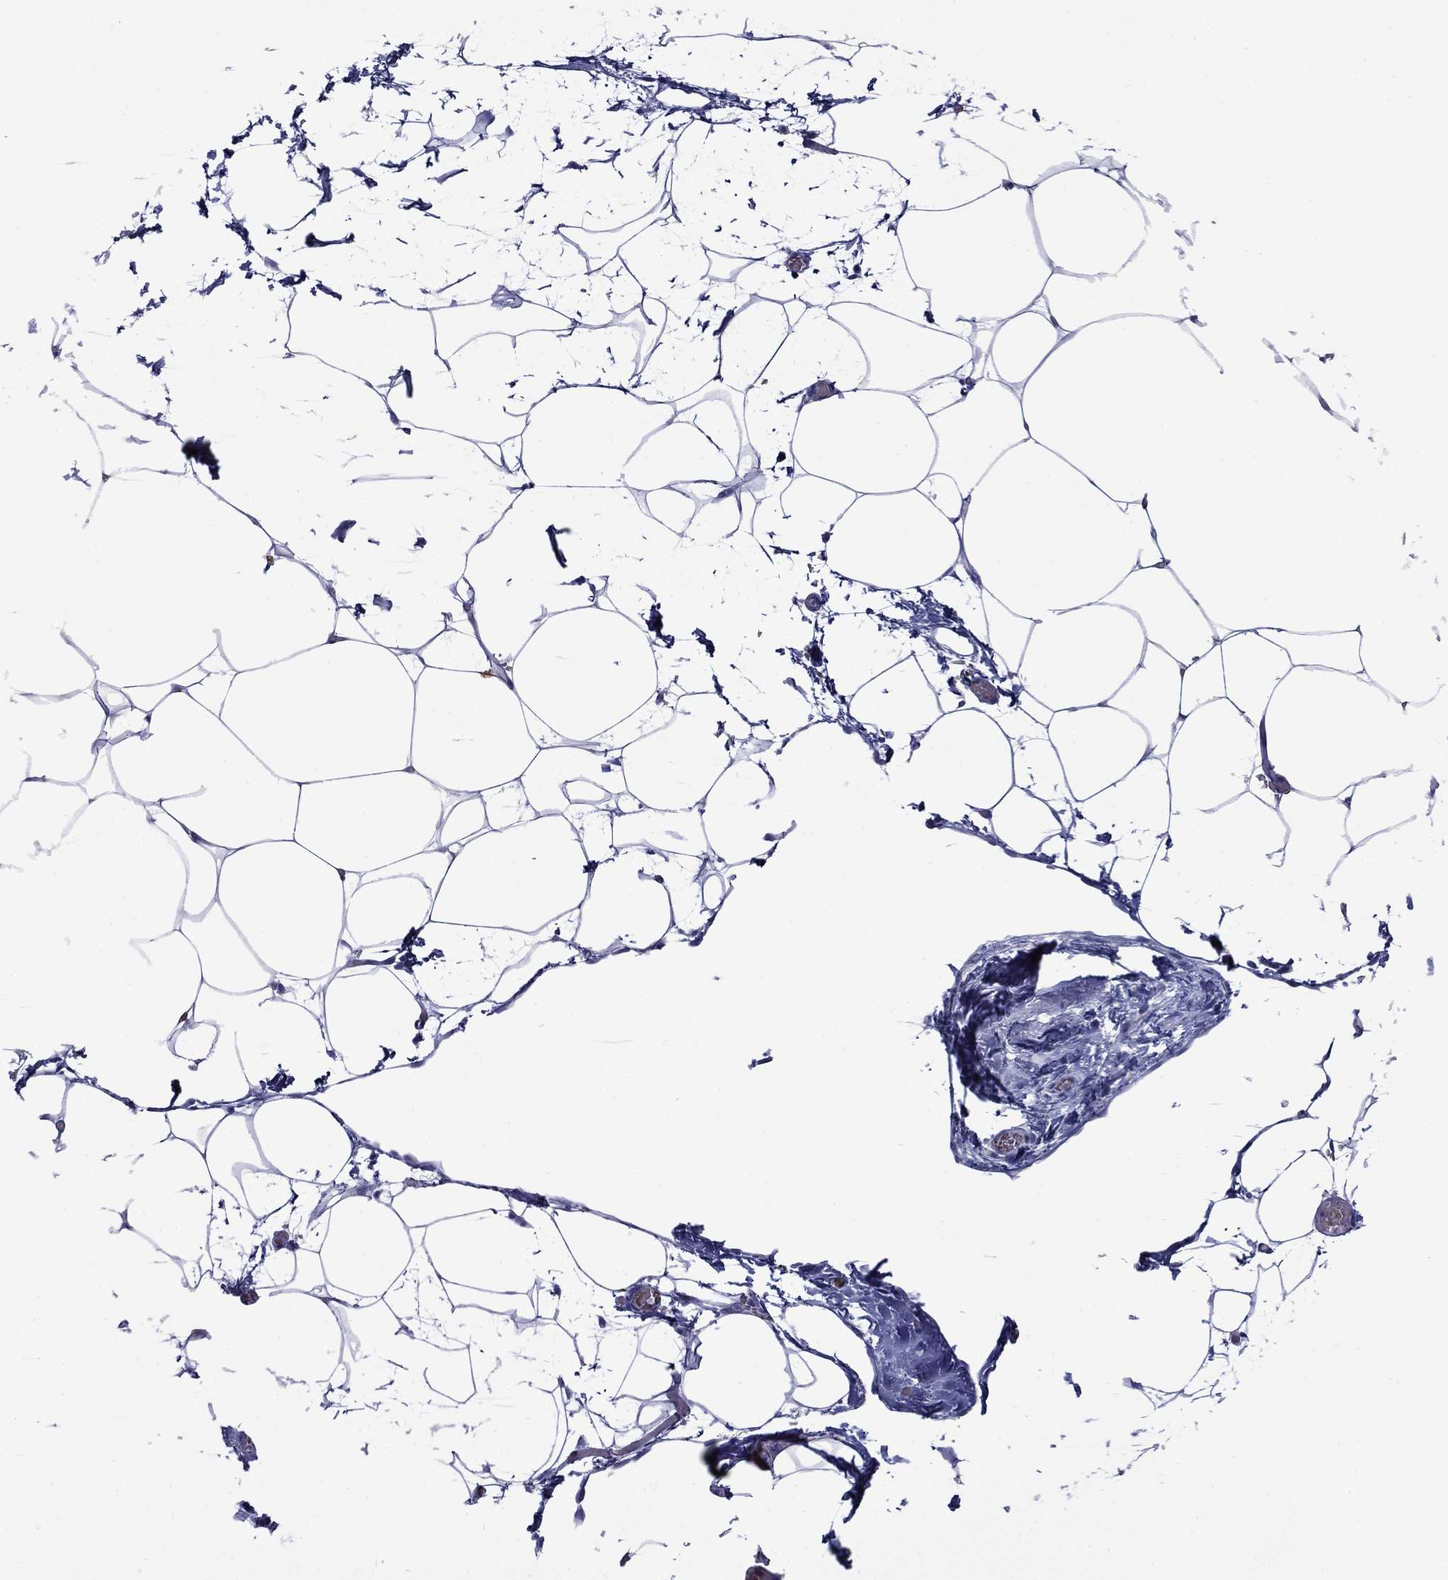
{"staining": {"intensity": "negative", "quantity": "none", "location": "none"}, "tissue": "adipose tissue", "cell_type": "Adipocytes", "image_type": "normal", "snomed": [{"axis": "morphology", "description": "Normal tissue, NOS"}, {"axis": "topography", "description": "Adipose tissue"}], "caption": "Immunohistochemical staining of normal adipose tissue demonstrates no significant positivity in adipocytes.", "gene": "ROM1", "patient": {"sex": "male", "age": 57}}